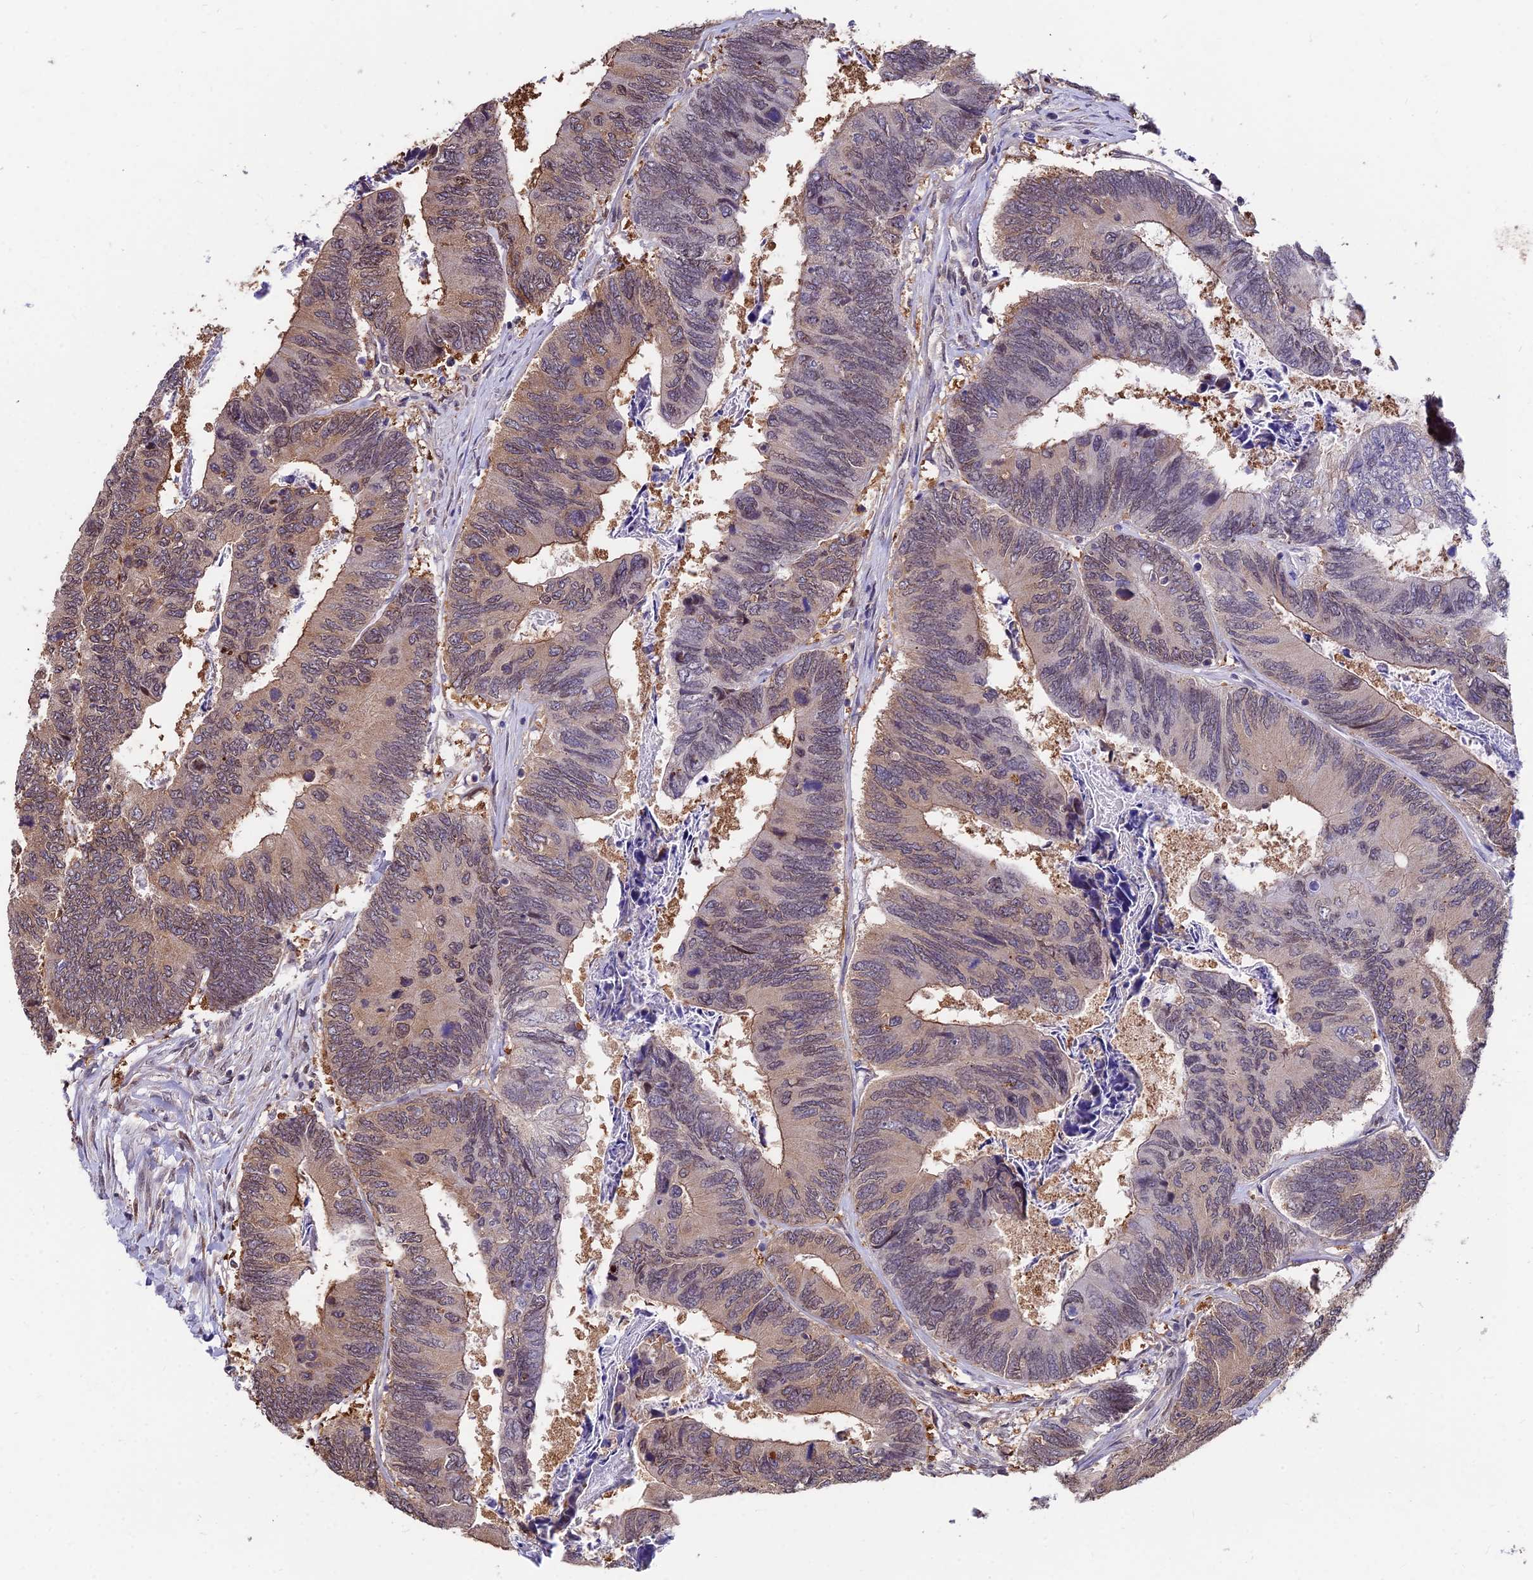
{"staining": {"intensity": "weak", "quantity": "25%-75%", "location": "cytoplasmic/membranous"}, "tissue": "colorectal cancer", "cell_type": "Tumor cells", "image_type": "cancer", "snomed": [{"axis": "morphology", "description": "Adenocarcinoma, NOS"}, {"axis": "topography", "description": "Colon"}], "caption": "Immunohistochemistry (IHC) (DAB) staining of human adenocarcinoma (colorectal) exhibits weak cytoplasmic/membranous protein expression in about 25%-75% of tumor cells.", "gene": "INPP4A", "patient": {"sex": "female", "age": 67}}